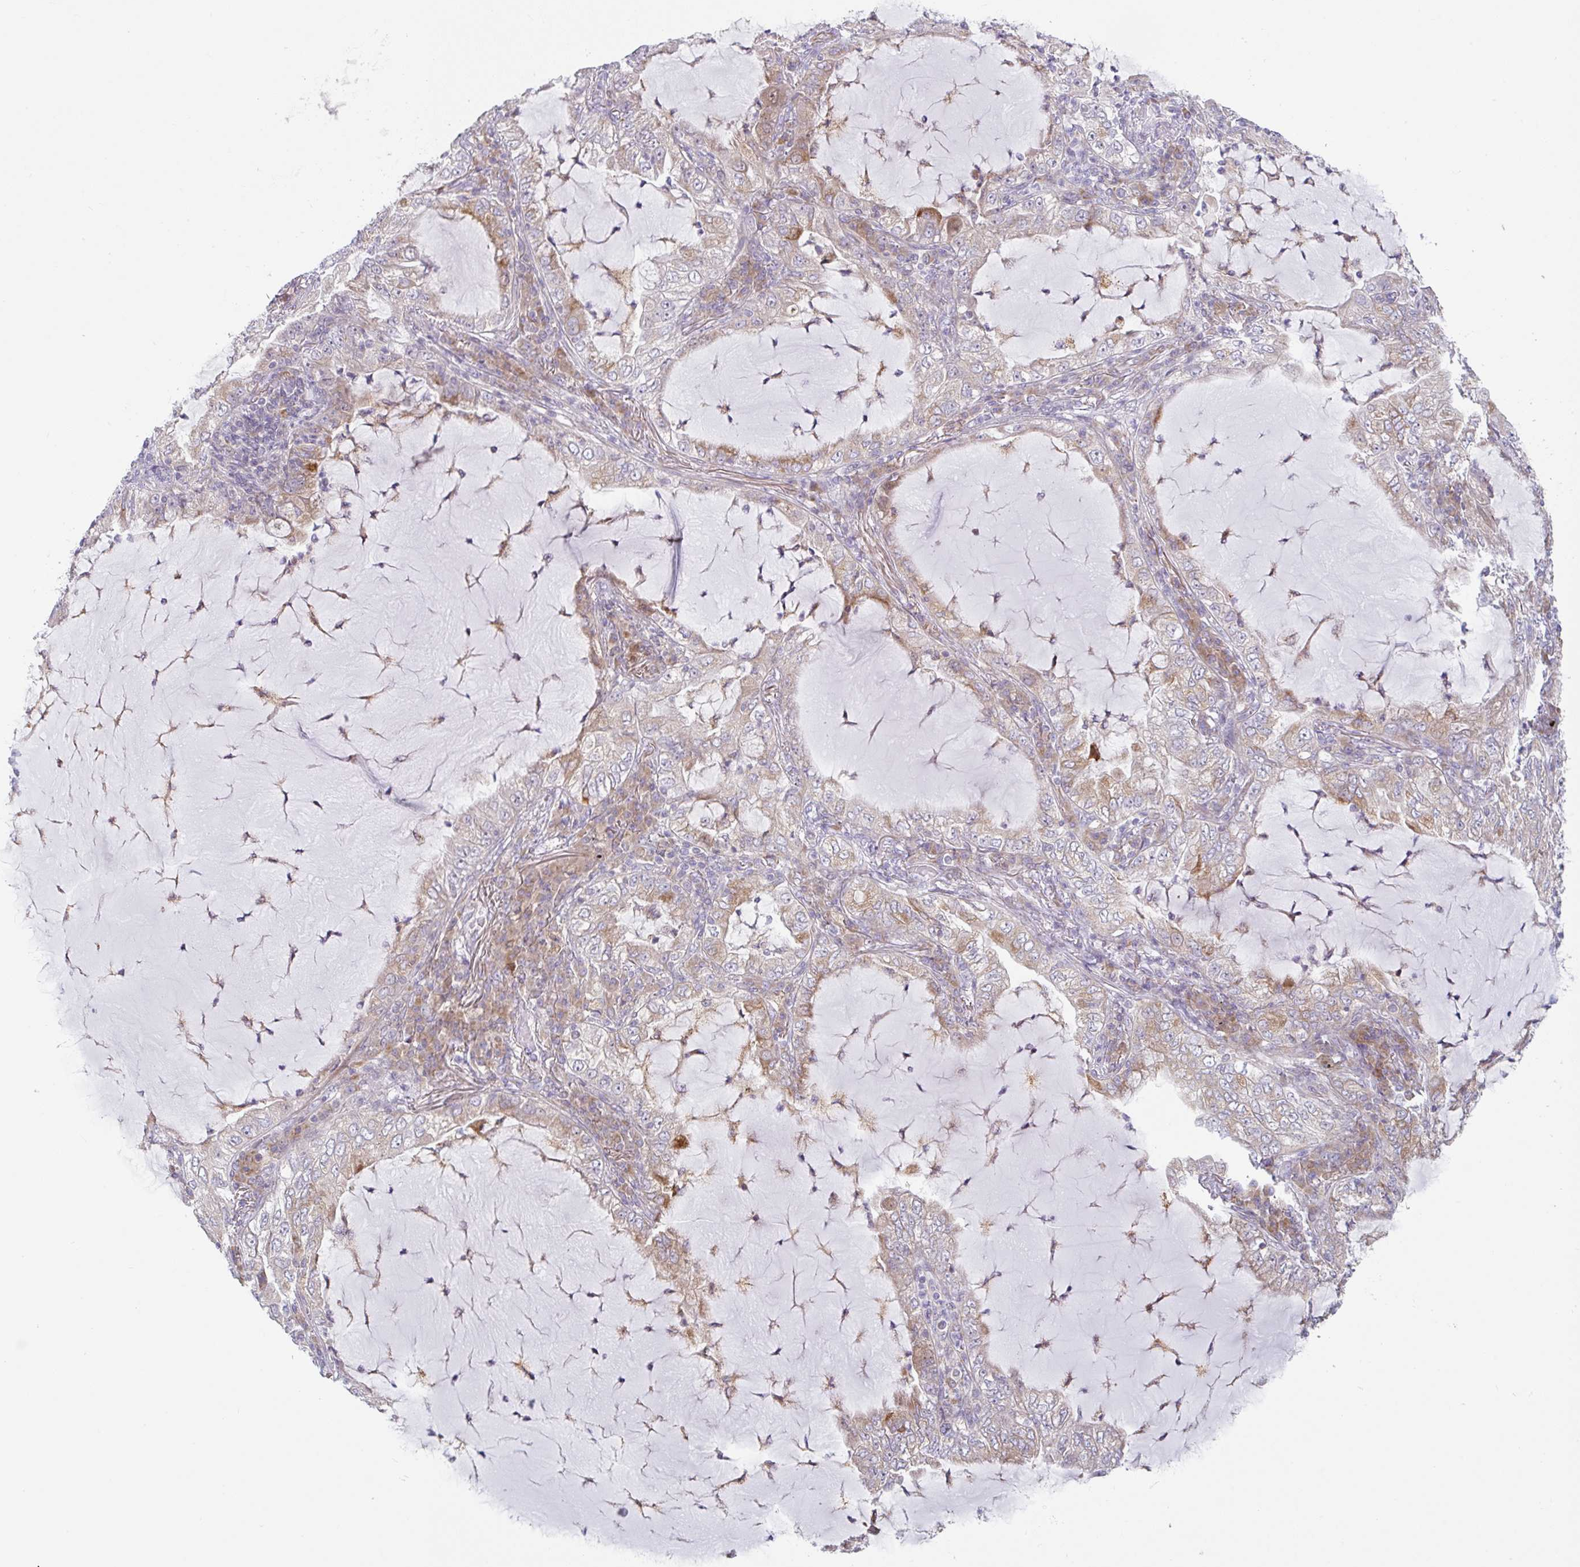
{"staining": {"intensity": "moderate", "quantity": "<25%", "location": "cytoplasmic/membranous"}, "tissue": "lung cancer", "cell_type": "Tumor cells", "image_type": "cancer", "snomed": [{"axis": "morphology", "description": "Adenocarcinoma, NOS"}, {"axis": "topography", "description": "Lung"}], "caption": "Immunohistochemistry of lung adenocarcinoma shows low levels of moderate cytoplasmic/membranous positivity in about <25% of tumor cells.", "gene": "MOB1A", "patient": {"sex": "female", "age": 73}}